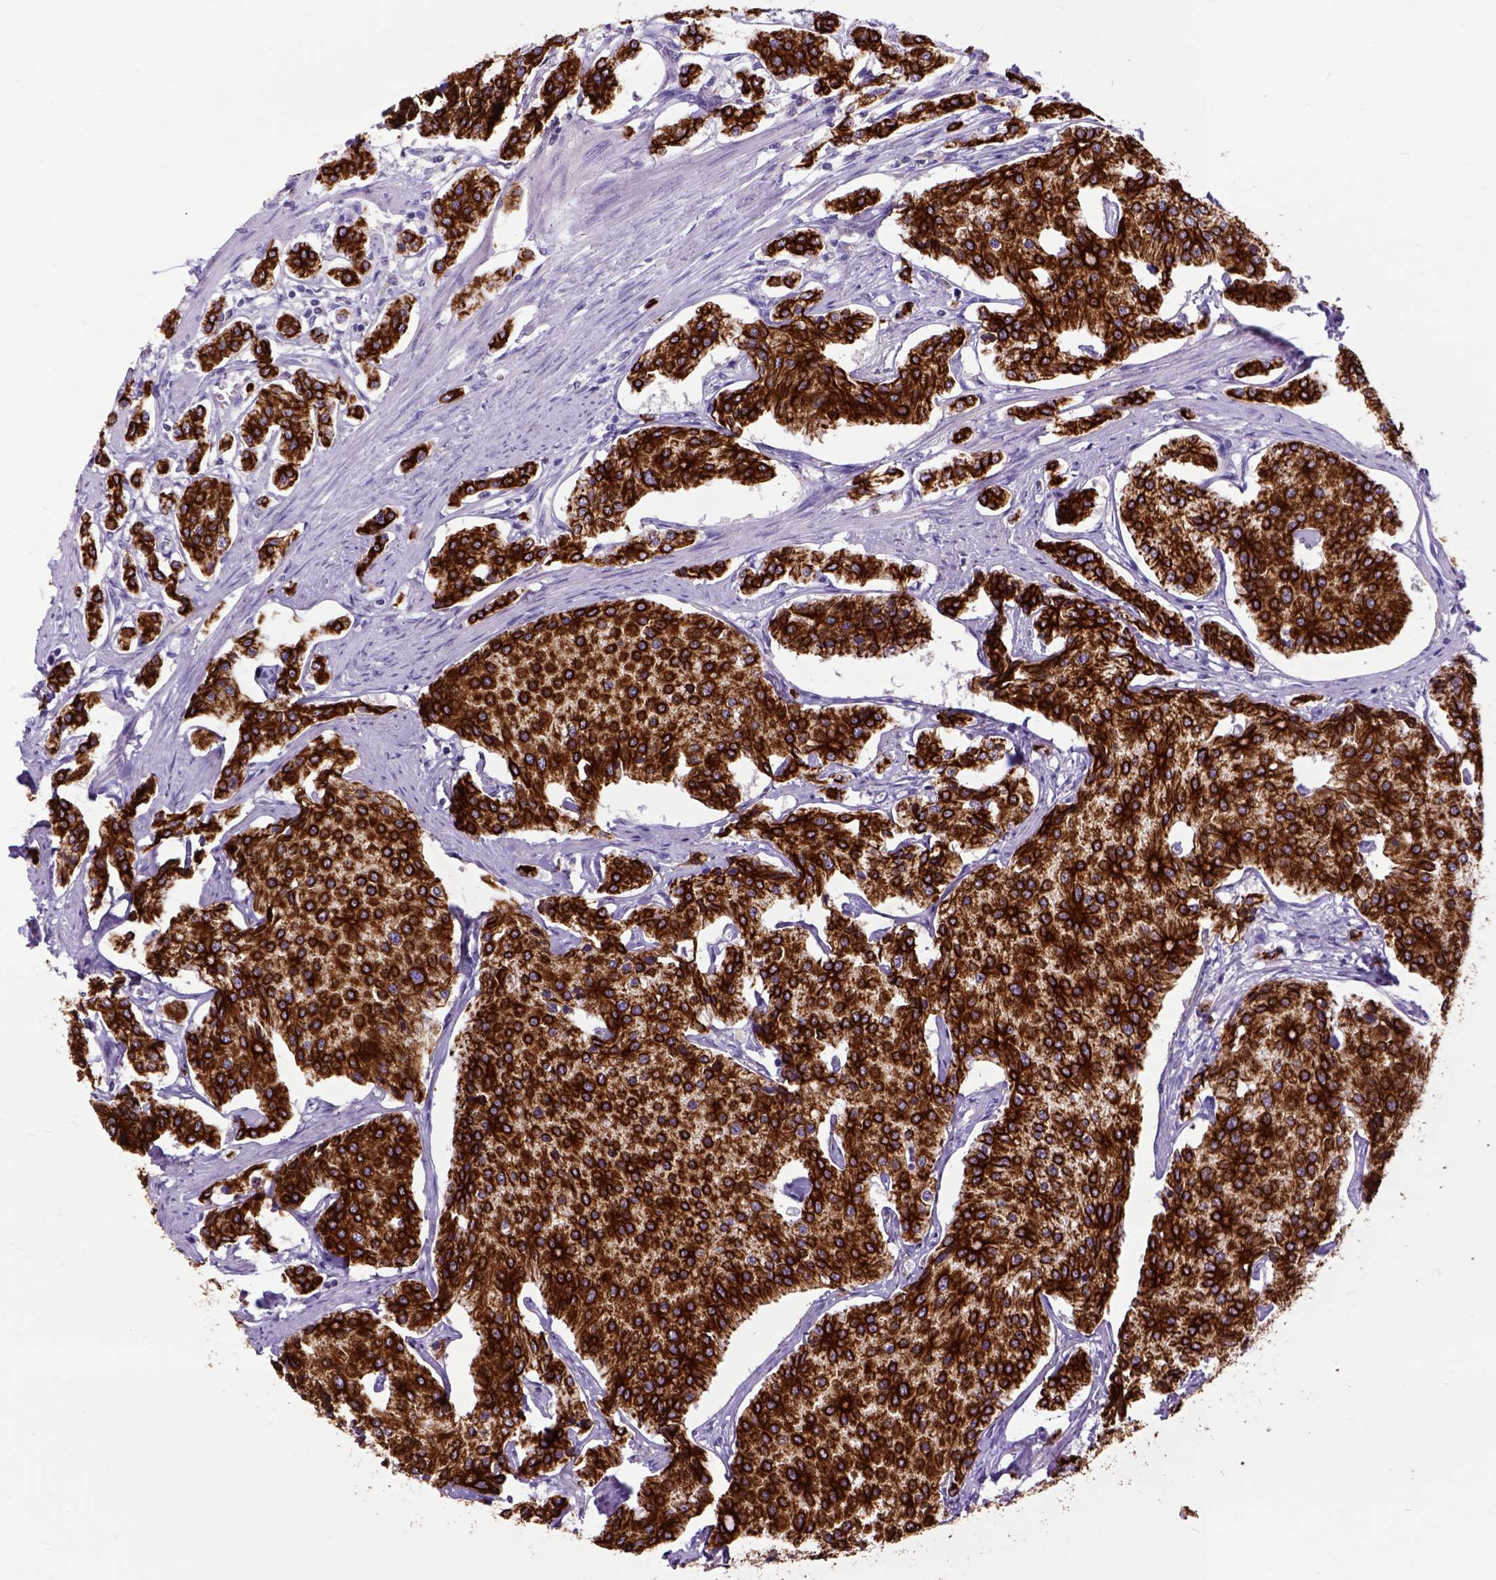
{"staining": {"intensity": "strong", "quantity": ">75%", "location": "cytoplasmic/membranous"}, "tissue": "carcinoid", "cell_type": "Tumor cells", "image_type": "cancer", "snomed": [{"axis": "morphology", "description": "Carcinoid, malignant, NOS"}, {"axis": "topography", "description": "Small intestine"}], "caption": "Protein staining reveals strong cytoplasmic/membranous expression in about >75% of tumor cells in carcinoid (malignant).", "gene": "RAB25", "patient": {"sex": "female", "age": 65}}